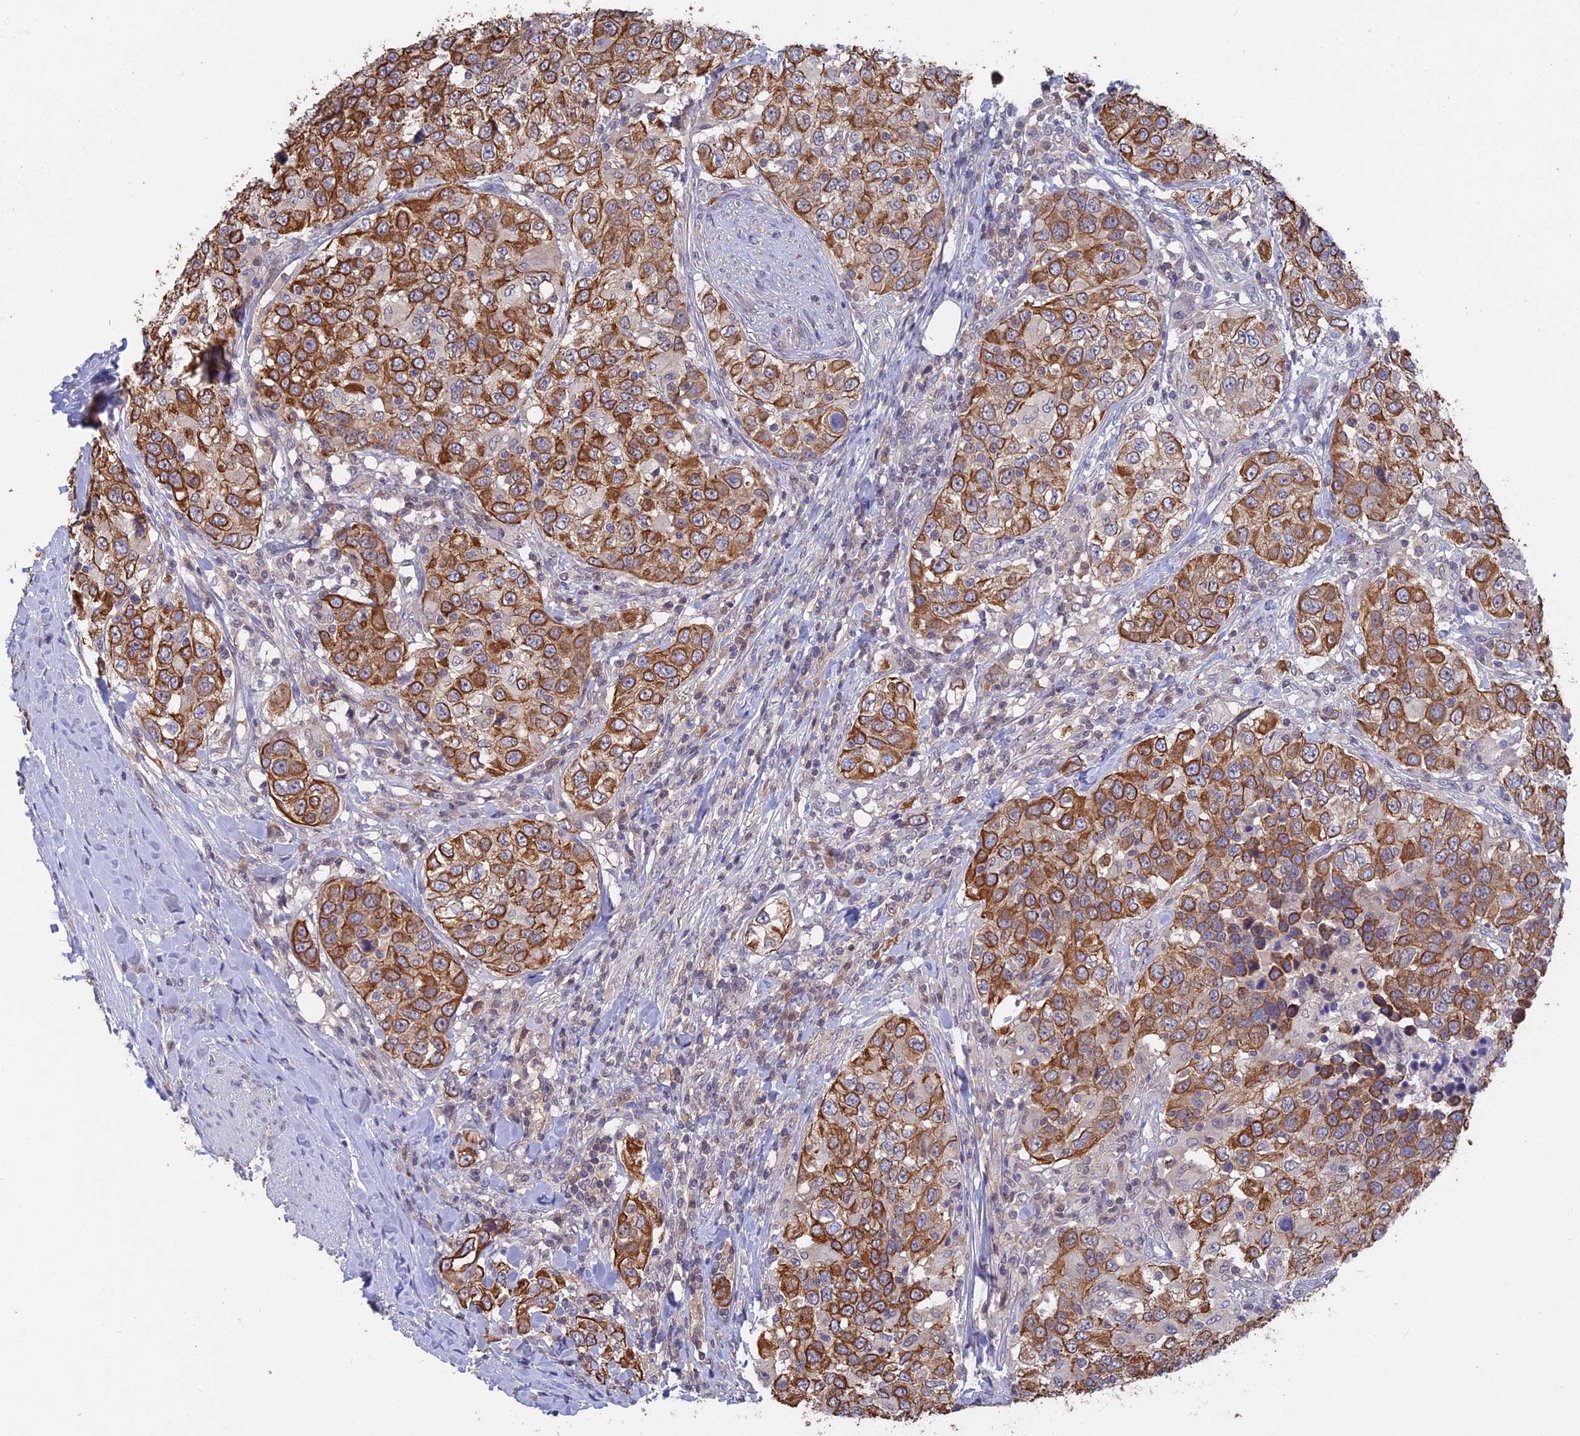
{"staining": {"intensity": "strong", "quantity": ">75%", "location": "cytoplasmic/membranous"}, "tissue": "urothelial cancer", "cell_type": "Tumor cells", "image_type": "cancer", "snomed": [{"axis": "morphology", "description": "Urothelial carcinoma, High grade"}, {"axis": "topography", "description": "Urinary bladder"}], "caption": "Urothelial cancer tissue displays strong cytoplasmic/membranous expression in about >75% of tumor cells (Stains: DAB (3,3'-diaminobenzidine) in brown, nuclei in blue, Microscopy: brightfield microscopy at high magnification).", "gene": "STUB1", "patient": {"sex": "female", "age": 80}}